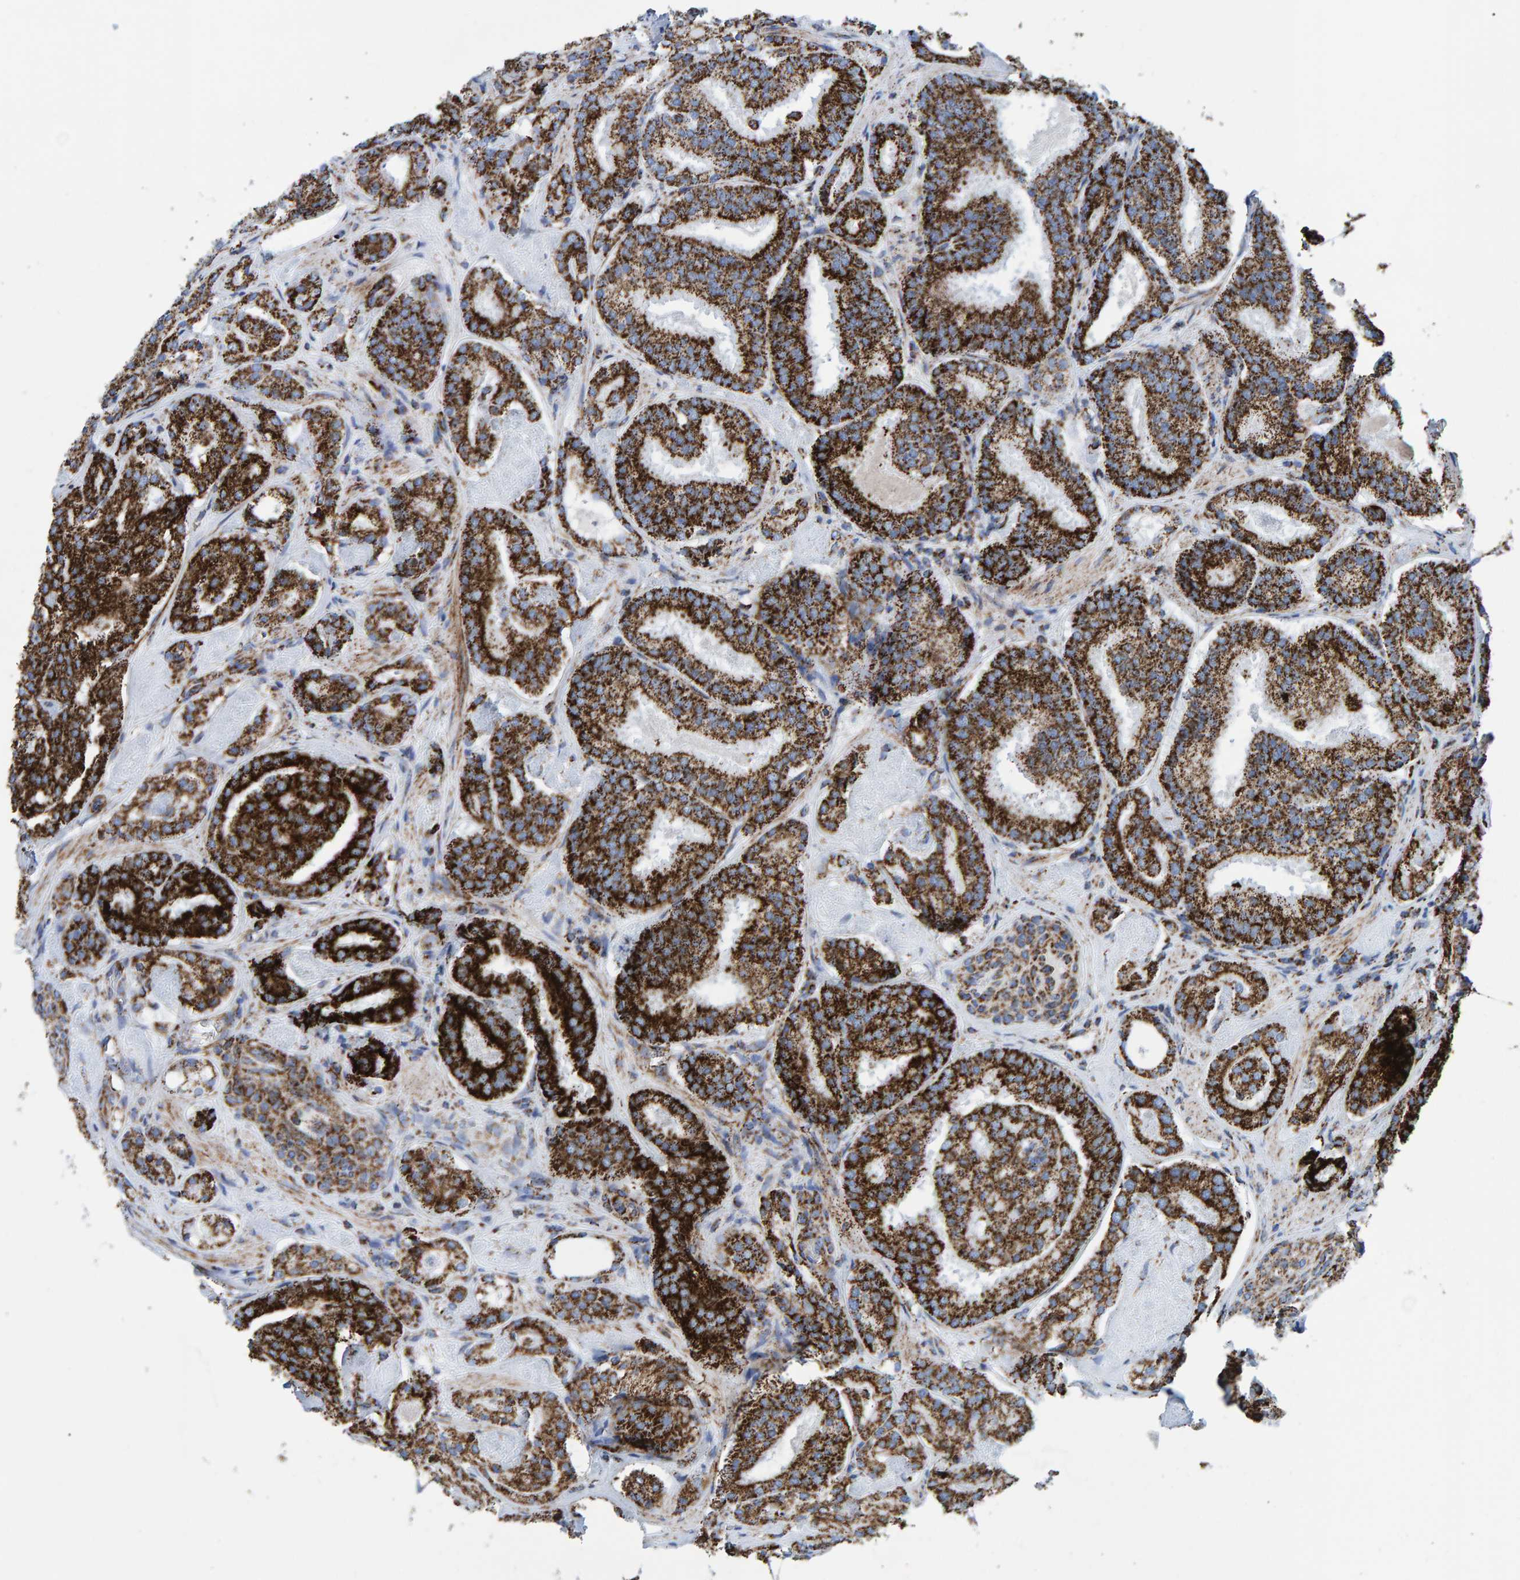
{"staining": {"intensity": "strong", "quantity": ">75%", "location": "cytoplasmic/membranous"}, "tissue": "prostate cancer", "cell_type": "Tumor cells", "image_type": "cancer", "snomed": [{"axis": "morphology", "description": "Adenocarcinoma, Low grade"}, {"axis": "topography", "description": "Prostate"}], "caption": "Low-grade adenocarcinoma (prostate) stained with immunohistochemistry reveals strong cytoplasmic/membranous expression in approximately >75% of tumor cells.", "gene": "ENSG00000262660", "patient": {"sex": "male", "age": 69}}